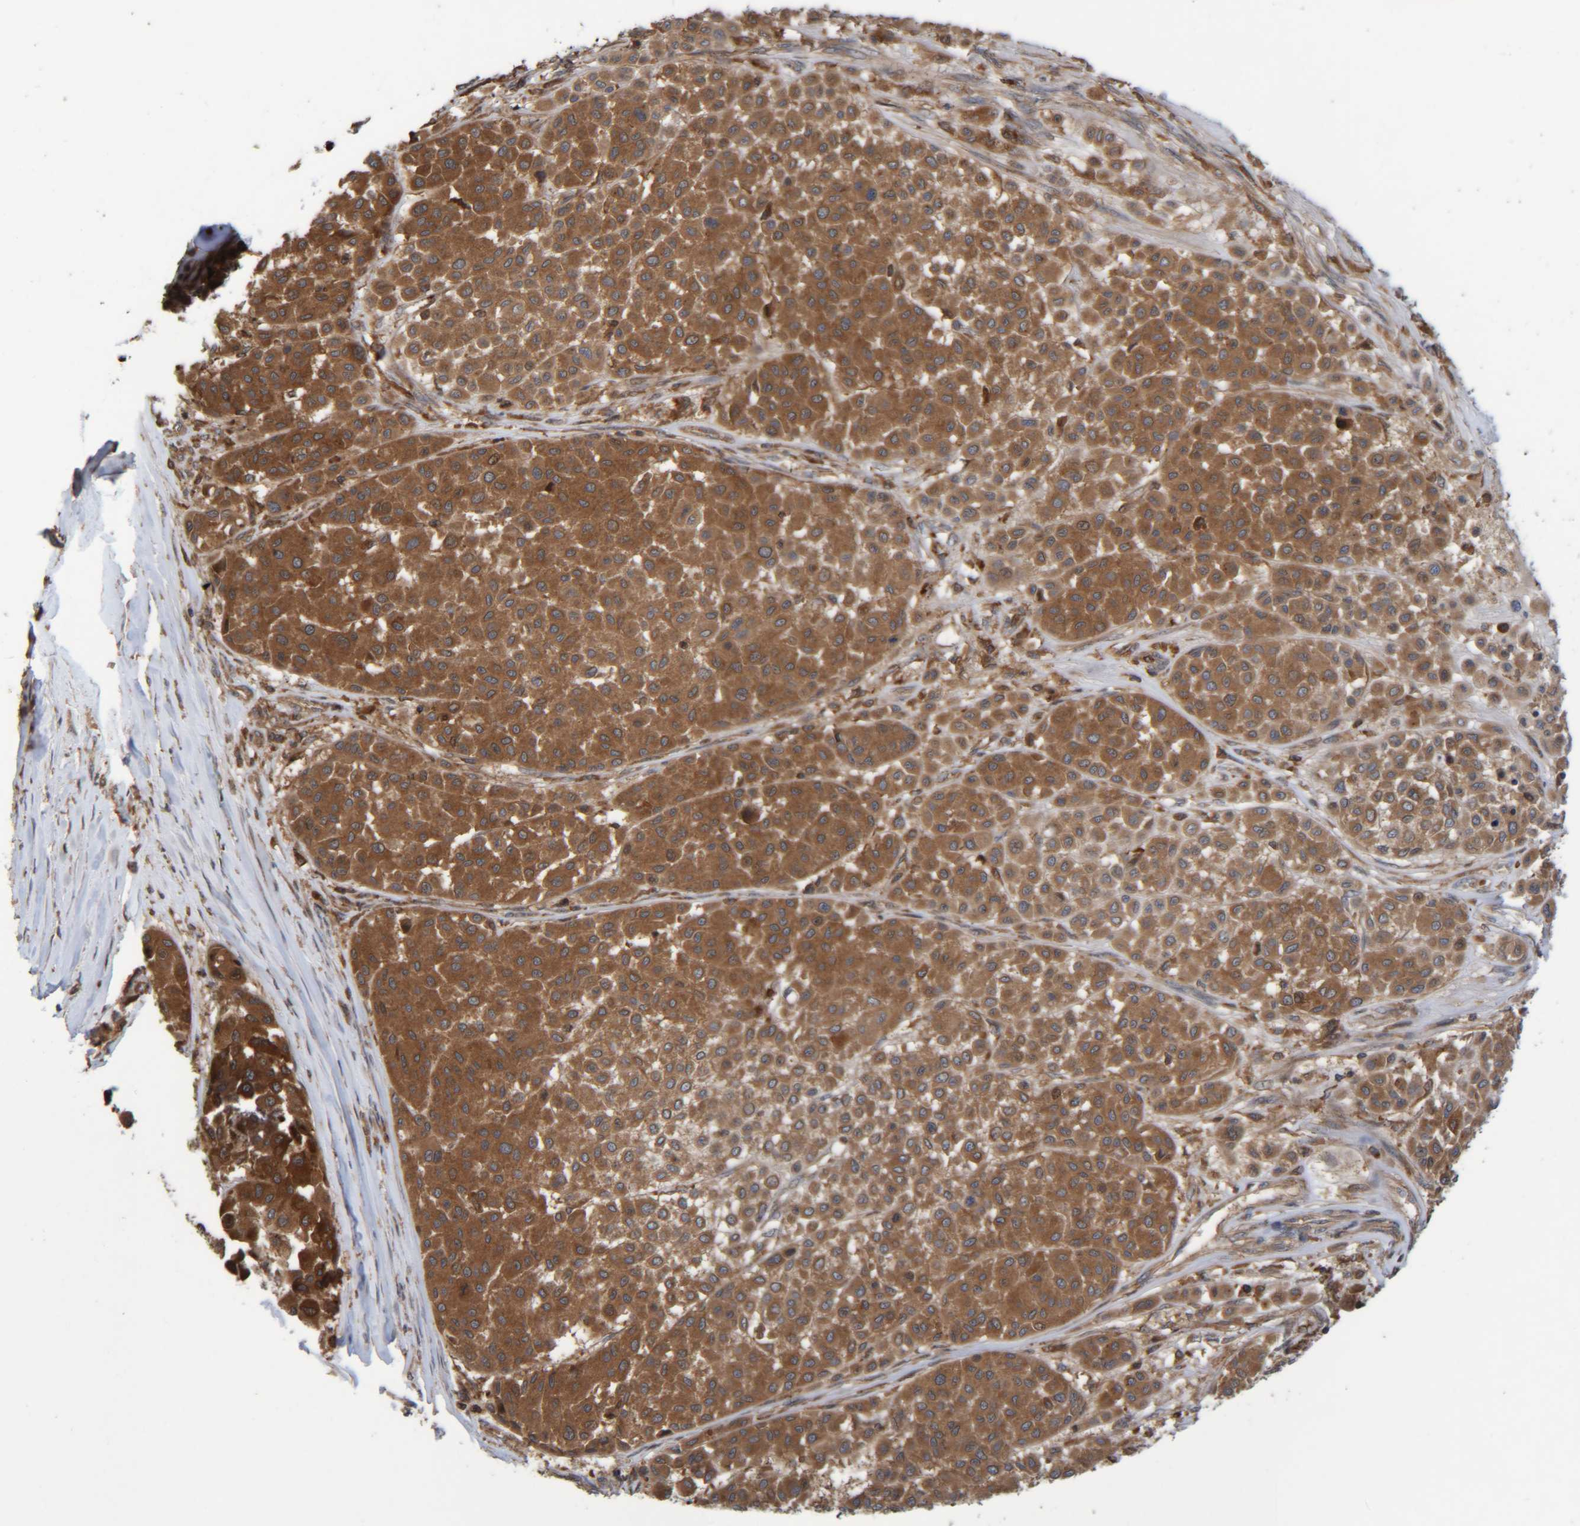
{"staining": {"intensity": "strong", "quantity": ">75%", "location": "cytoplasmic/membranous"}, "tissue": "melanoma", "cell_type": "Tumor cells", "image_type": "cancer", "snomed": [{"axis": "morphology", "description": "Malignant melanoma, Metastatic site"}, {"axis": "topography", "description": "Soft tissue"}], "caption": "Immunohistochemical staining of human melanoma demonstrates high levels of strong cytoplasmic/membranous protein expression in about >75% of tumor cells.", "gene": "CCDC57", "patient": {"sex": "male", "age": 41}}